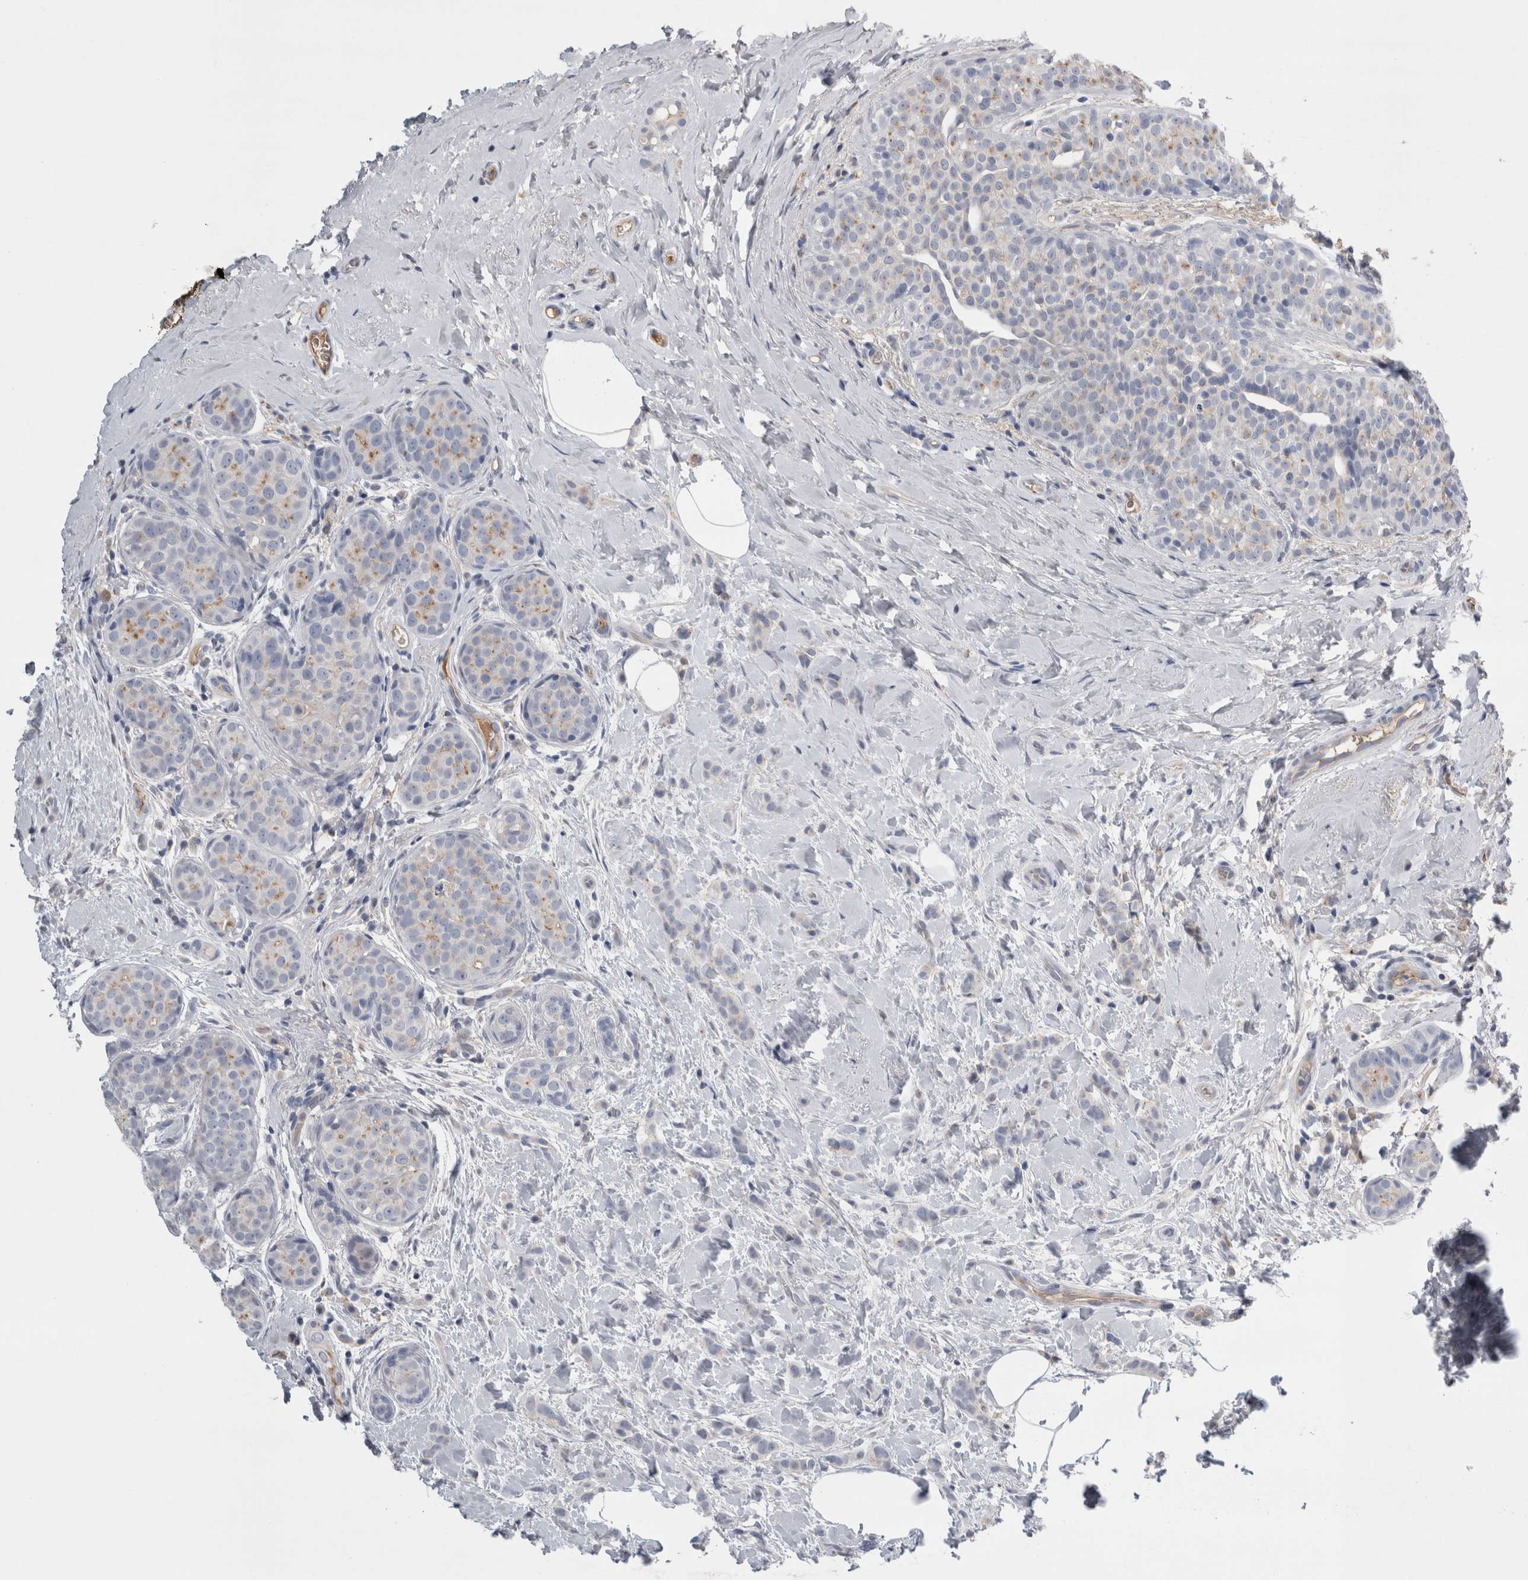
{"staining": {"intensity": "weak", "quantity": "<25%", "location": "cytoplasmic/membranous"}, "tissue": "breast cancer", "cell_type": "Tumor cells", "image_type": "cancer", "snomed": [{"axis": "morphology", "description": "Lobular carcinoma, in situ"}, {"axis": "morphology", "description": "Lobular carcinoma"}, {"axis": "topography", "description": "Breast"}], "caption": "IHC image of neoplastic tissue: breast cancer stained with DAB (3,3'-diaminobenzidine) reveals no significant protein positivity in tumor cells.", "gene": "REG1A", "patient": {"sex": "female", "age": 41}}